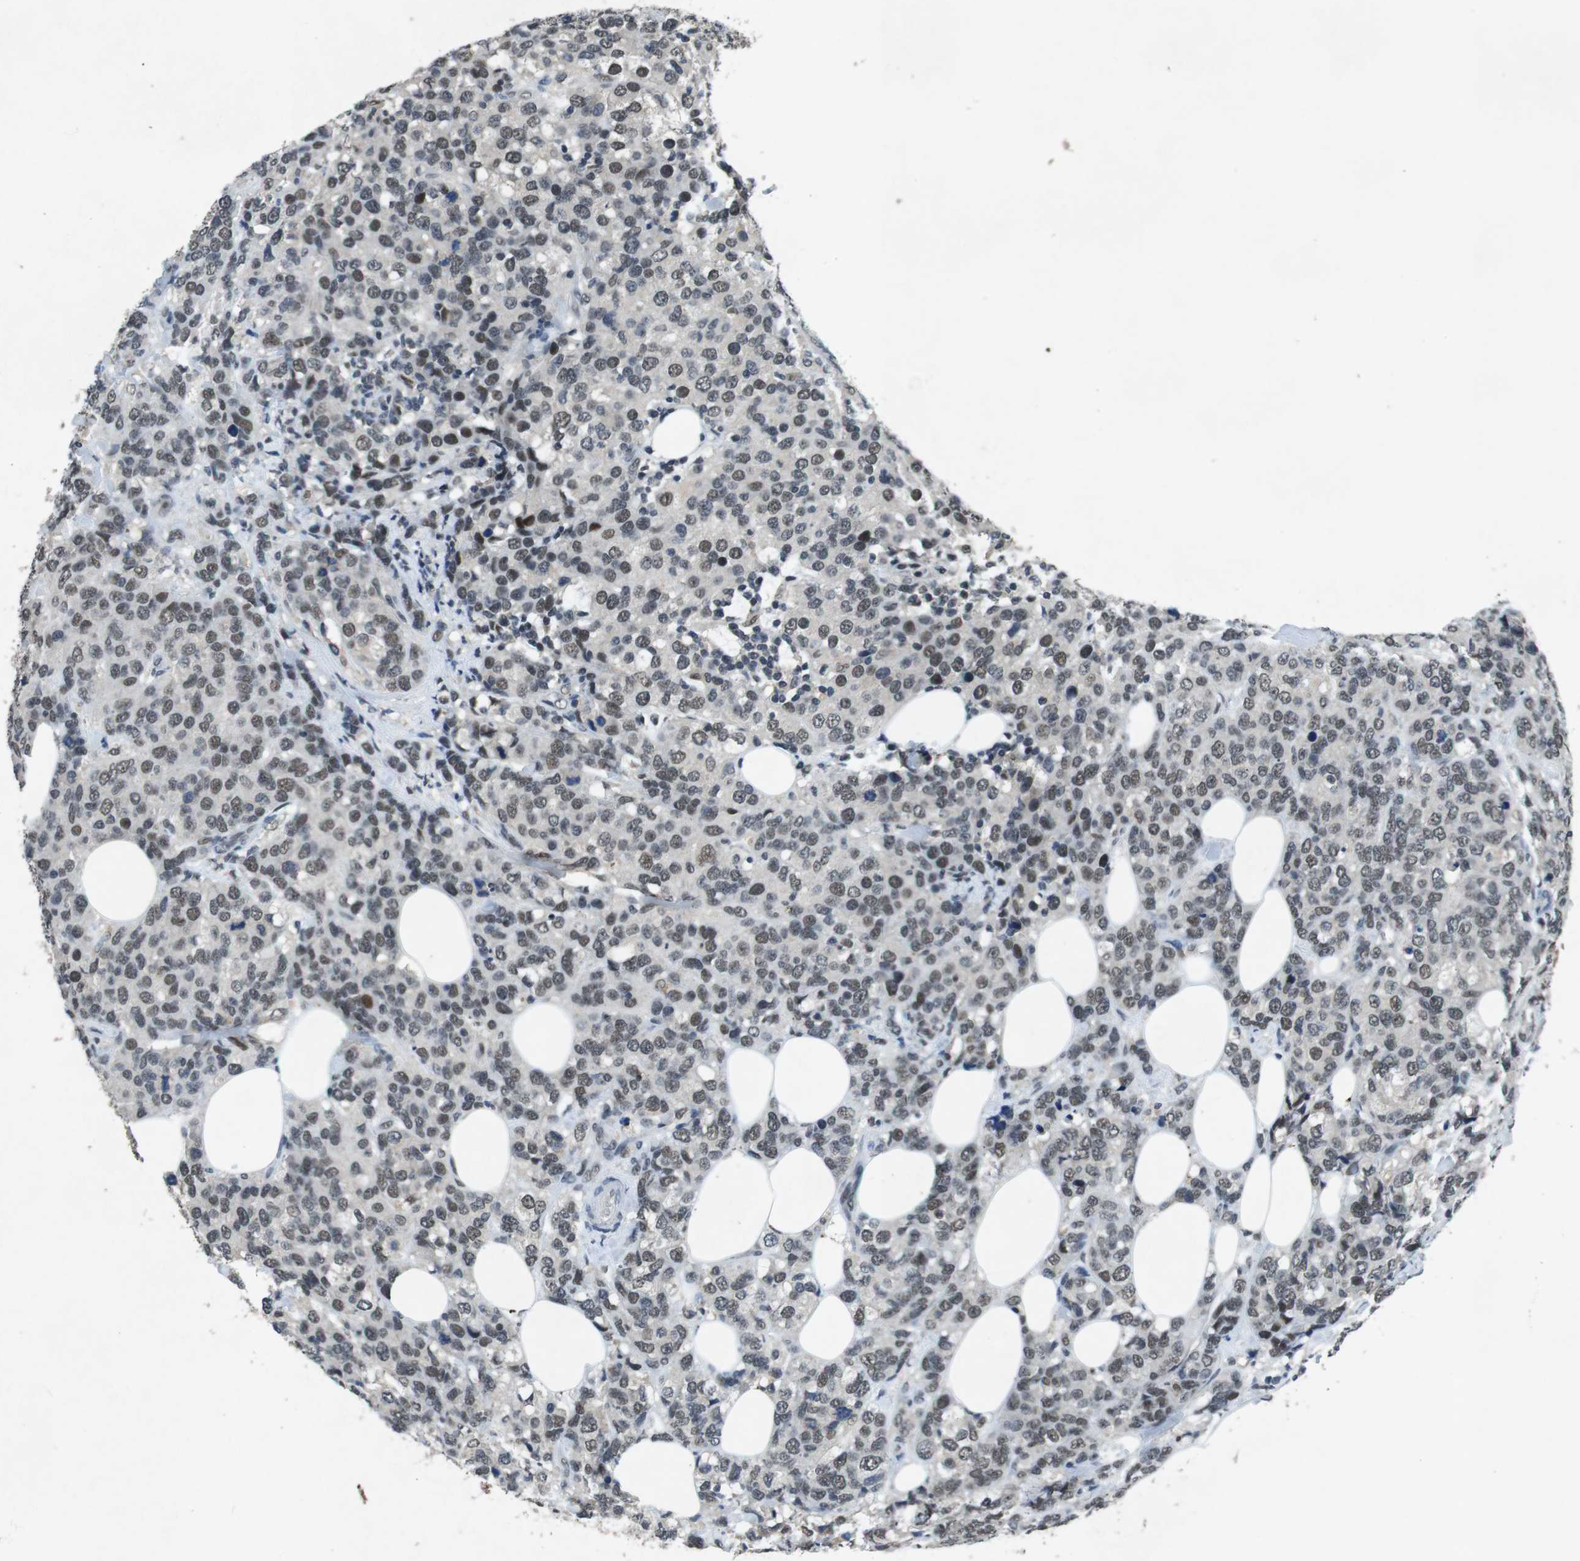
{"staining": {"intensity": "weak", "quantity": ">75%", "location": "nuclear"}, "tissue": "breast cancer", "cell_type": "Tumor cells", "image_type": "cancer", "snomed": [{"axis": "morphology", "description": "Lobular carcinoma"}, {"axis": "topography", "description": "Breast"}], "caption": "An immunohistochemistry (IHC) histopathology image of neoplastic tissue is shown. Protein staining in brown labels weak nuclear positivity in breast cancer within tumor cells.", "gene": "USP7", "patient": {"sex": "female", "age": 59}}